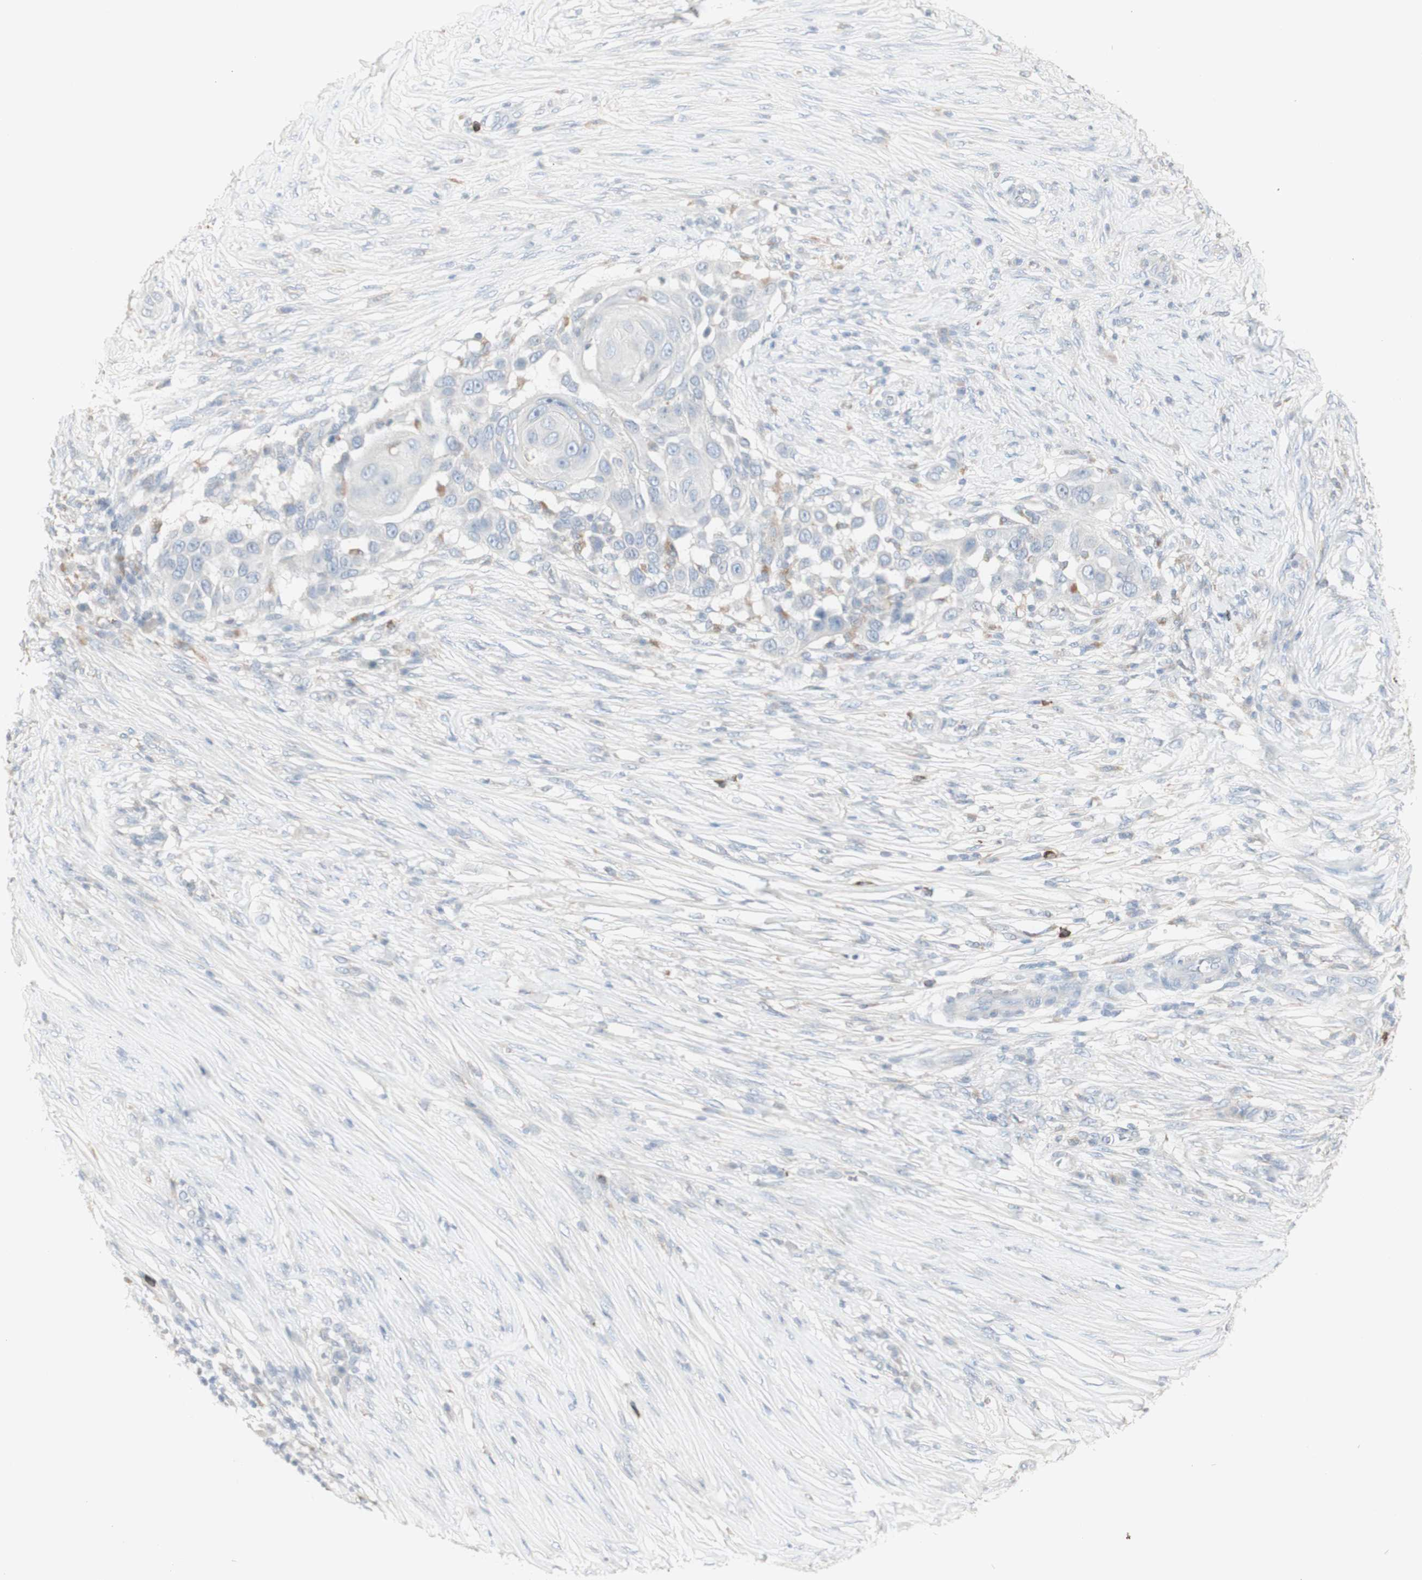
{"staining": {"intensity": "negative", "quantity": "none", "location": "none"}, "tissue": "skin cancer", "cell_type": "Tumor cells", "image_type": "cancer", "snomed": [{"axis": "morphology", "description": "Squamous cell carcinoma, NOS"}, {"axis": "topography", "description": "Skin"}], "caption": "This image is of squamous cell carcinoma (skin) stained with IHC to label a protein in brown with the nuclei are counter-stained blue. There is no staining in tumor cells. (DAB IHC with hematoxylin counter stain).", "gene": "ATP6V1B1", "patient": {"sex": "female", "age": 44}}